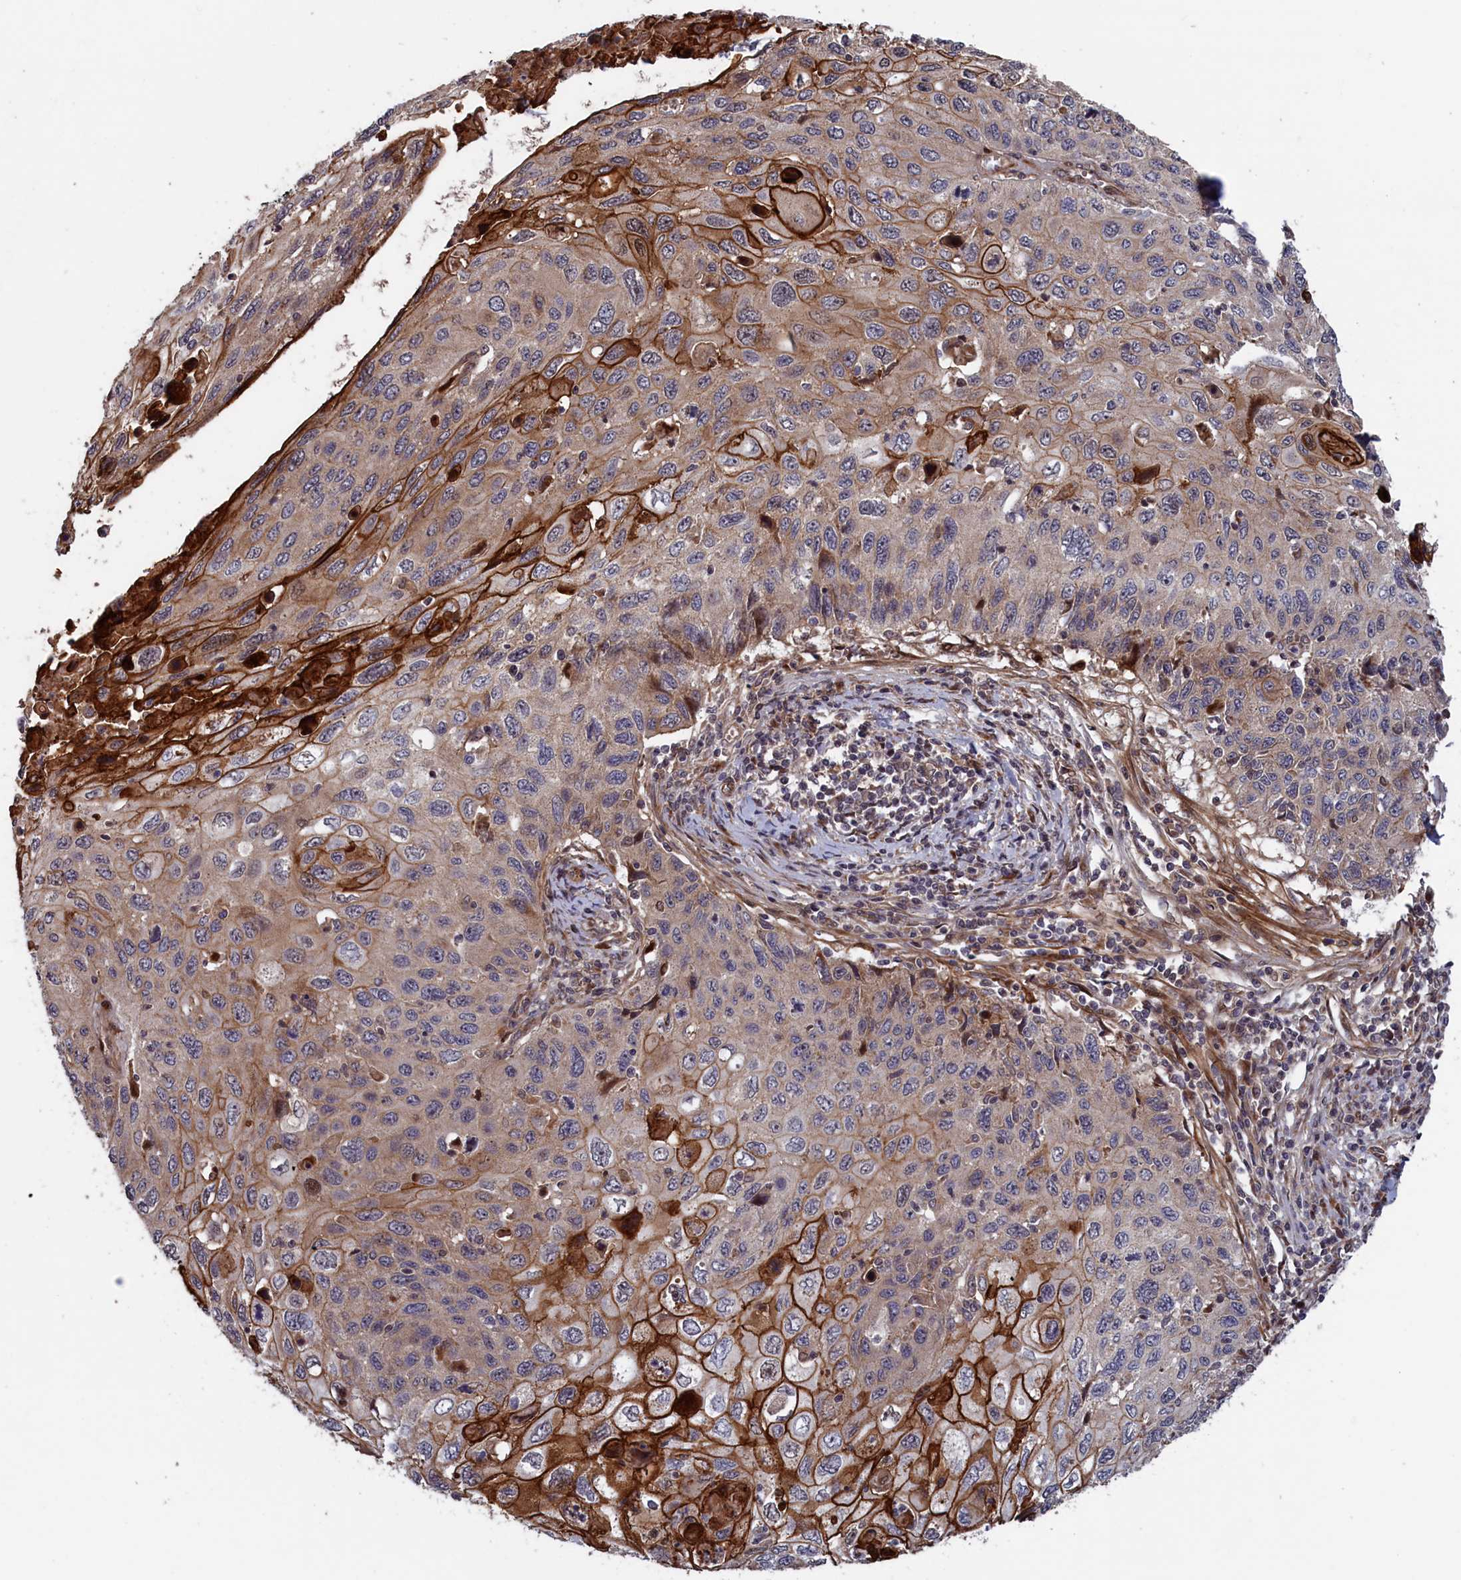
{"staining": {"intensity": "strong", "quantity": "<25%", "location": "cytoplasmic/membranous"}, "tissue": "cervical cancer", "cell_type": "Tumor cells", "image_type": "cancer", "snomed": [{"axis": "morphology", "description": "Squamous cell carcinoma, NOS"}, {"axis": "topography", "description": "Cervix"}], "caption": "Squamous cell carcinoma (cervical) was stained to show a protein in brown. There is medium levels of strong cytoplasmic/membranous expression in about <25% of tumor cells. Using DAB (3,3'-diaminobenzidine) (brown) and hematoxylin (blue) stains, captured at high magnification using brightfield microscopy.", "gene": "LSG1", "patient": {"sex": "female", "age": 70}}